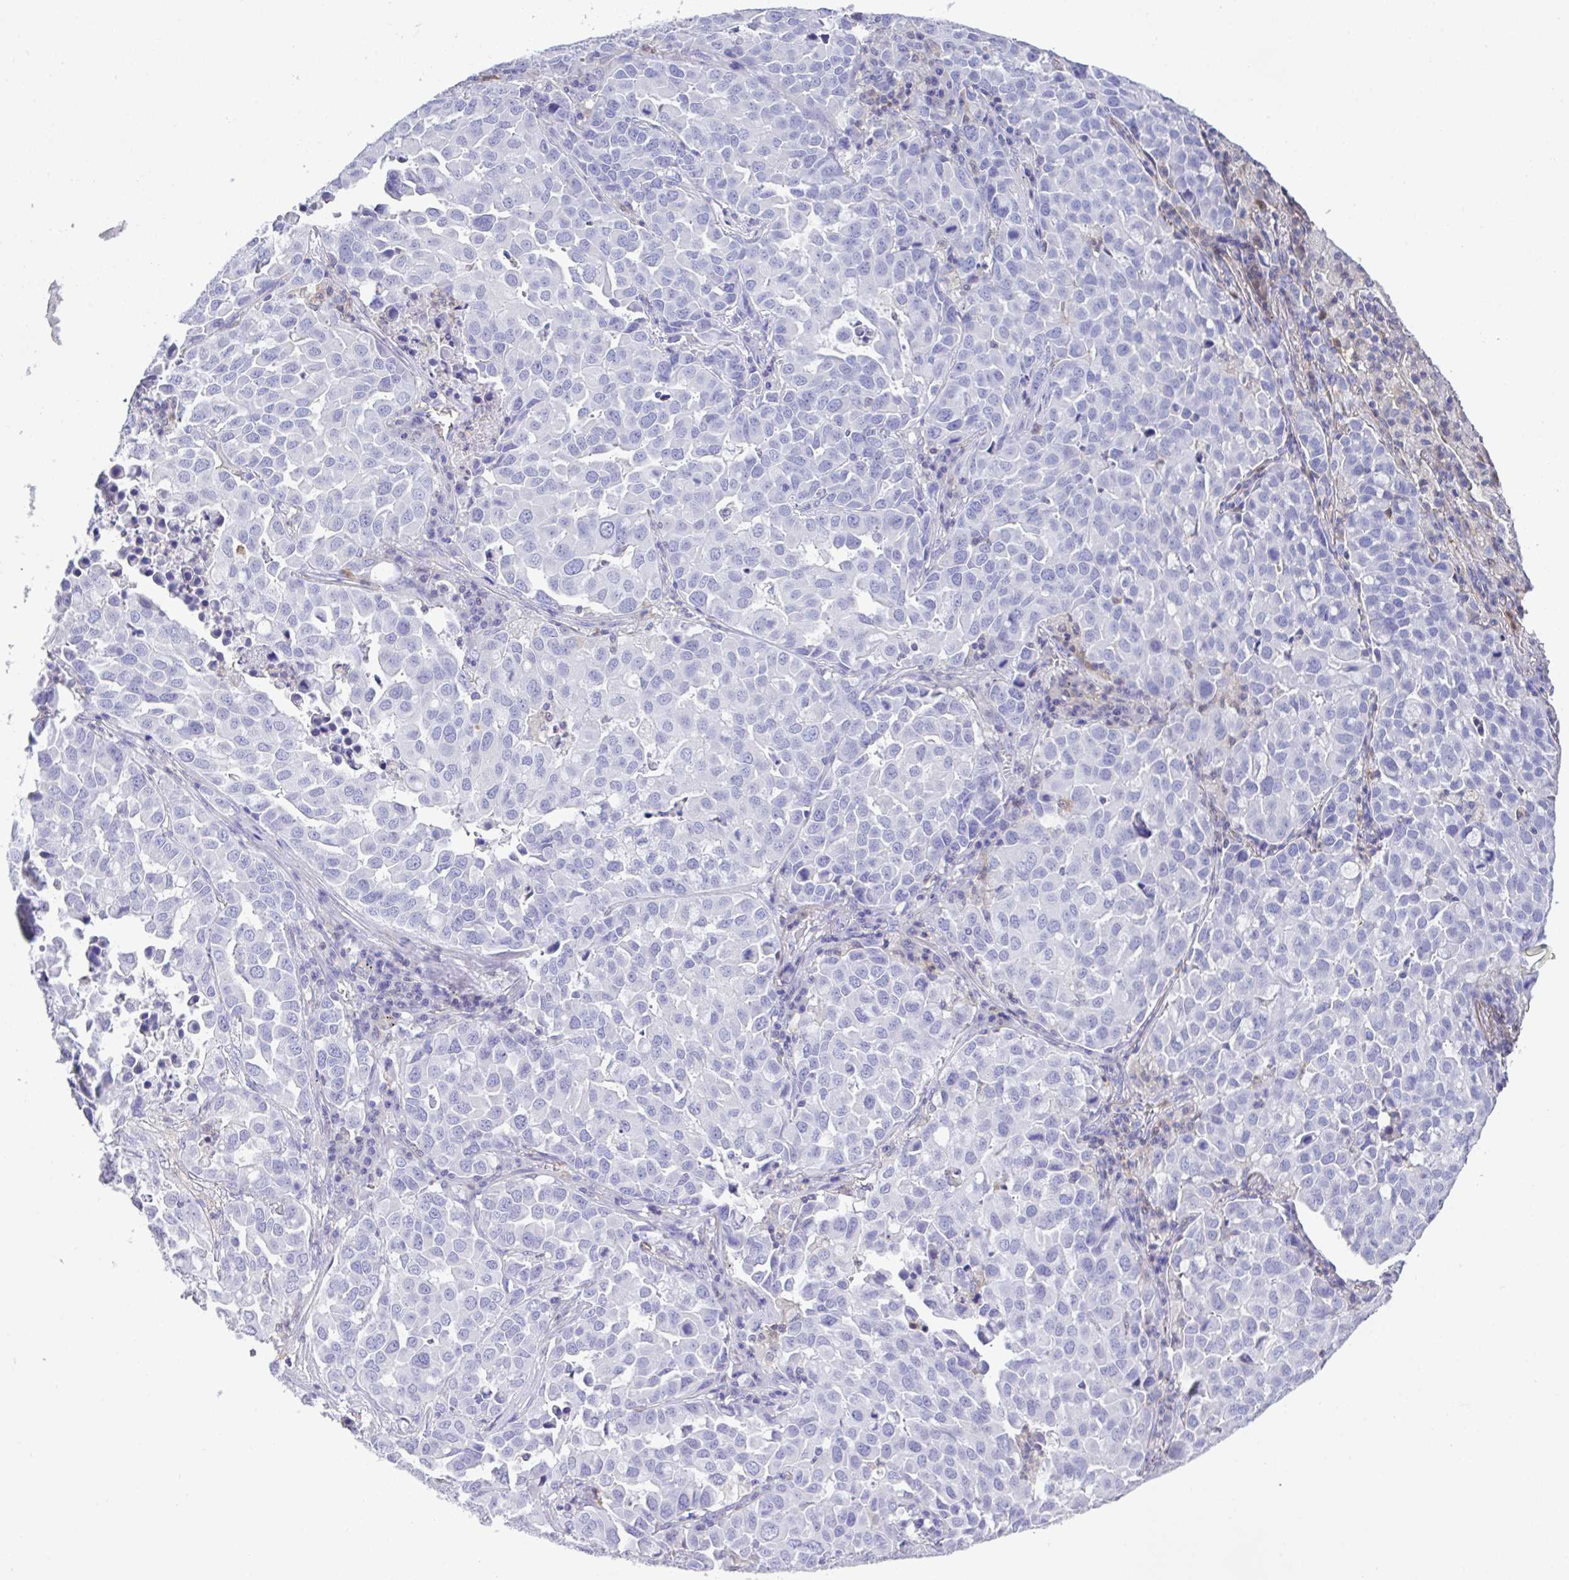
{"staining": {"intensity": "negative", "quantity": "none", "location": "none"}, "tissue": "lung cancer", "cell_type": "Tumor cells", "image_type": "cancer", "snomed": [{"axis": "morphology", "description": "Adenocarcinoma, NOS"}, {"axis": "morphology", "description": "Adenocarcinoma, metastatic, NOS"}, {"axis": "topography", "description": "Lymph node"}, {"axis": "topography", "description": "Lung"}], "caption": "The histopathology image exhibits no staining of tumor cells in lung cancer.", "gene": "TNFAIP8", "patient": {"sex": "female", "age": 65}}